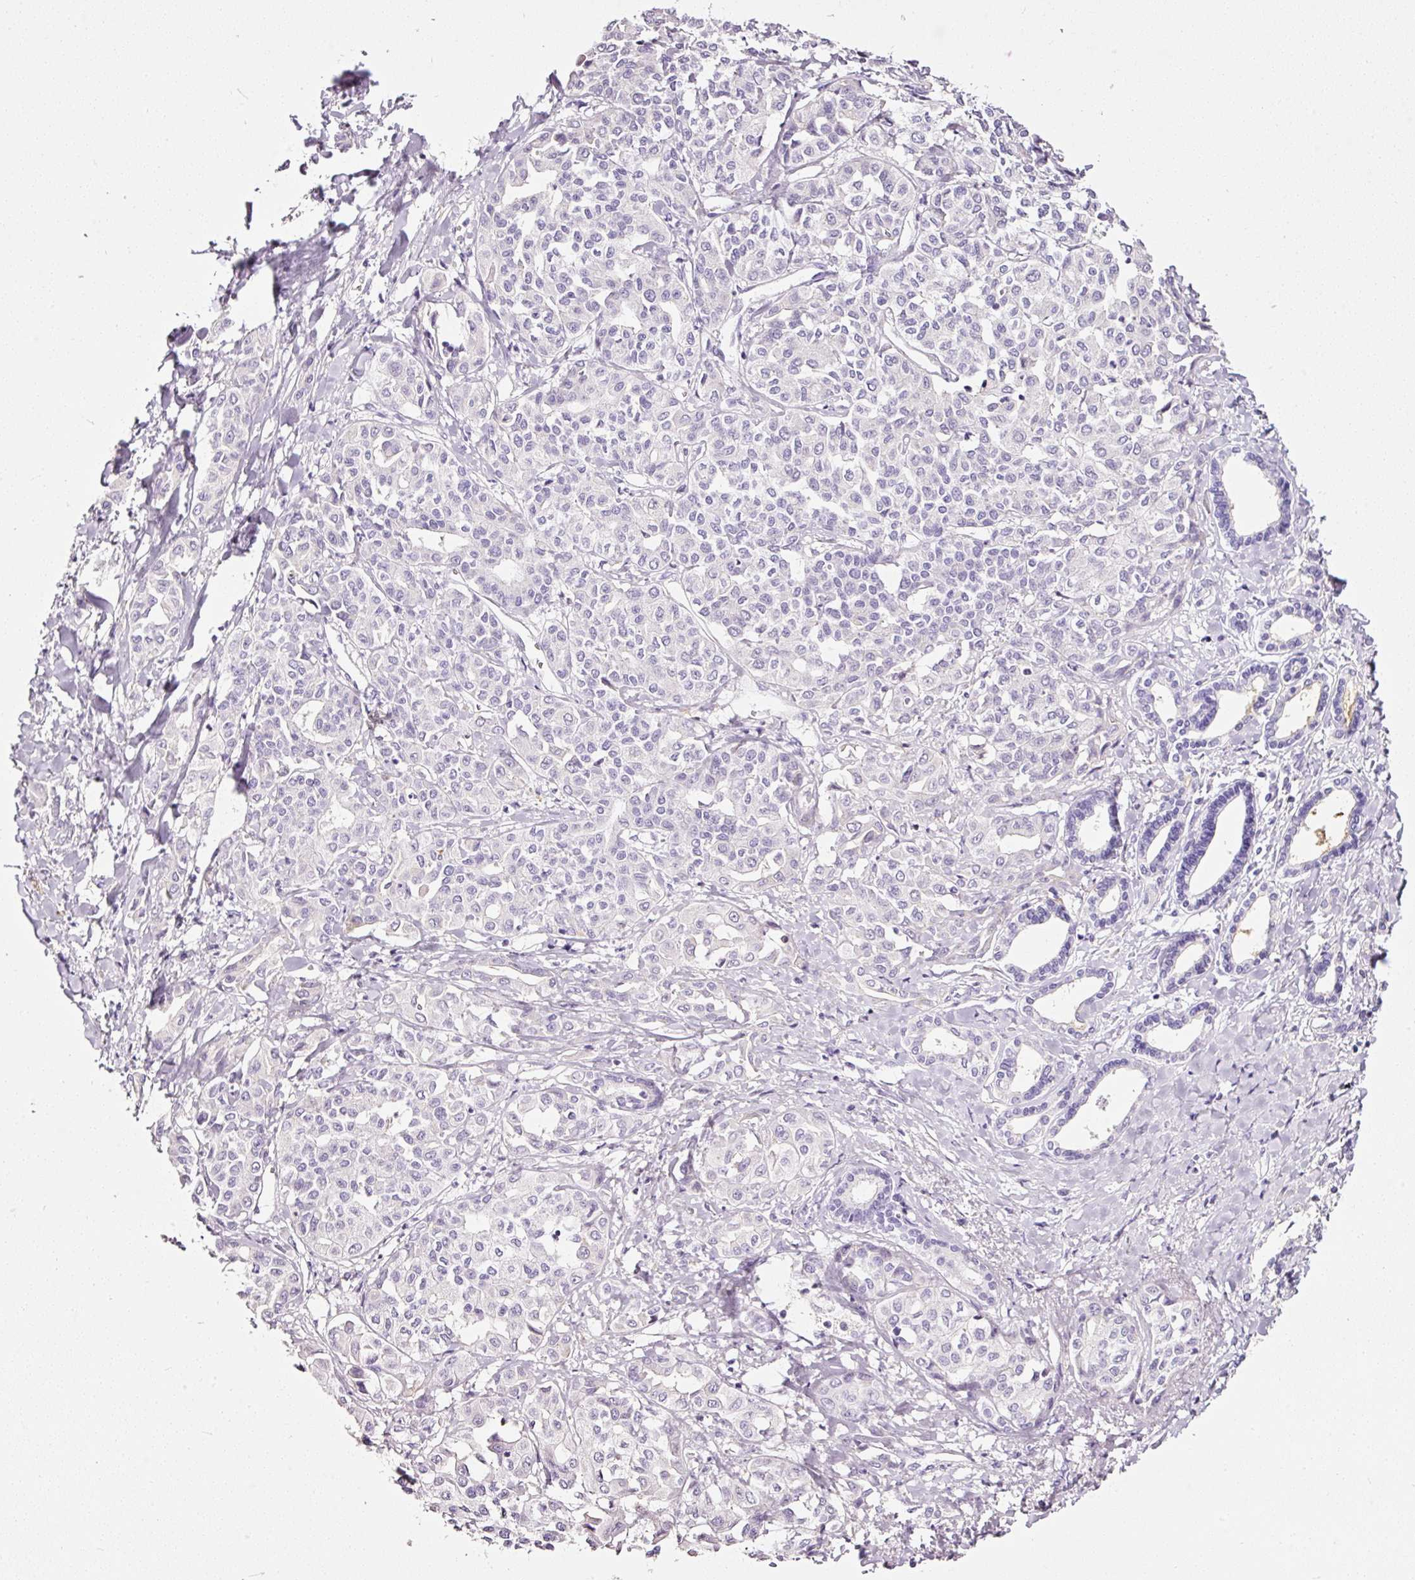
{"staining": {"intensity": "negative", "quantity": "none", "location": "none"}, "tissue": "liver cancer", "cell_type": "Tumor cells", "image_type": "cancer", "snomed": [{"axis": "morphology", "description": "Cholangiocarcinoma"}, {"axis": "topography", "description": "Liver"}], "caption": "Tumor cells show no significant protein expression in liver cholangiocarcinoma. (Immunohistochemistry, brightfield microscopy, high magnification).", "gene": "CYB561A3", "patient": {"sex": "female", "age": 77}}